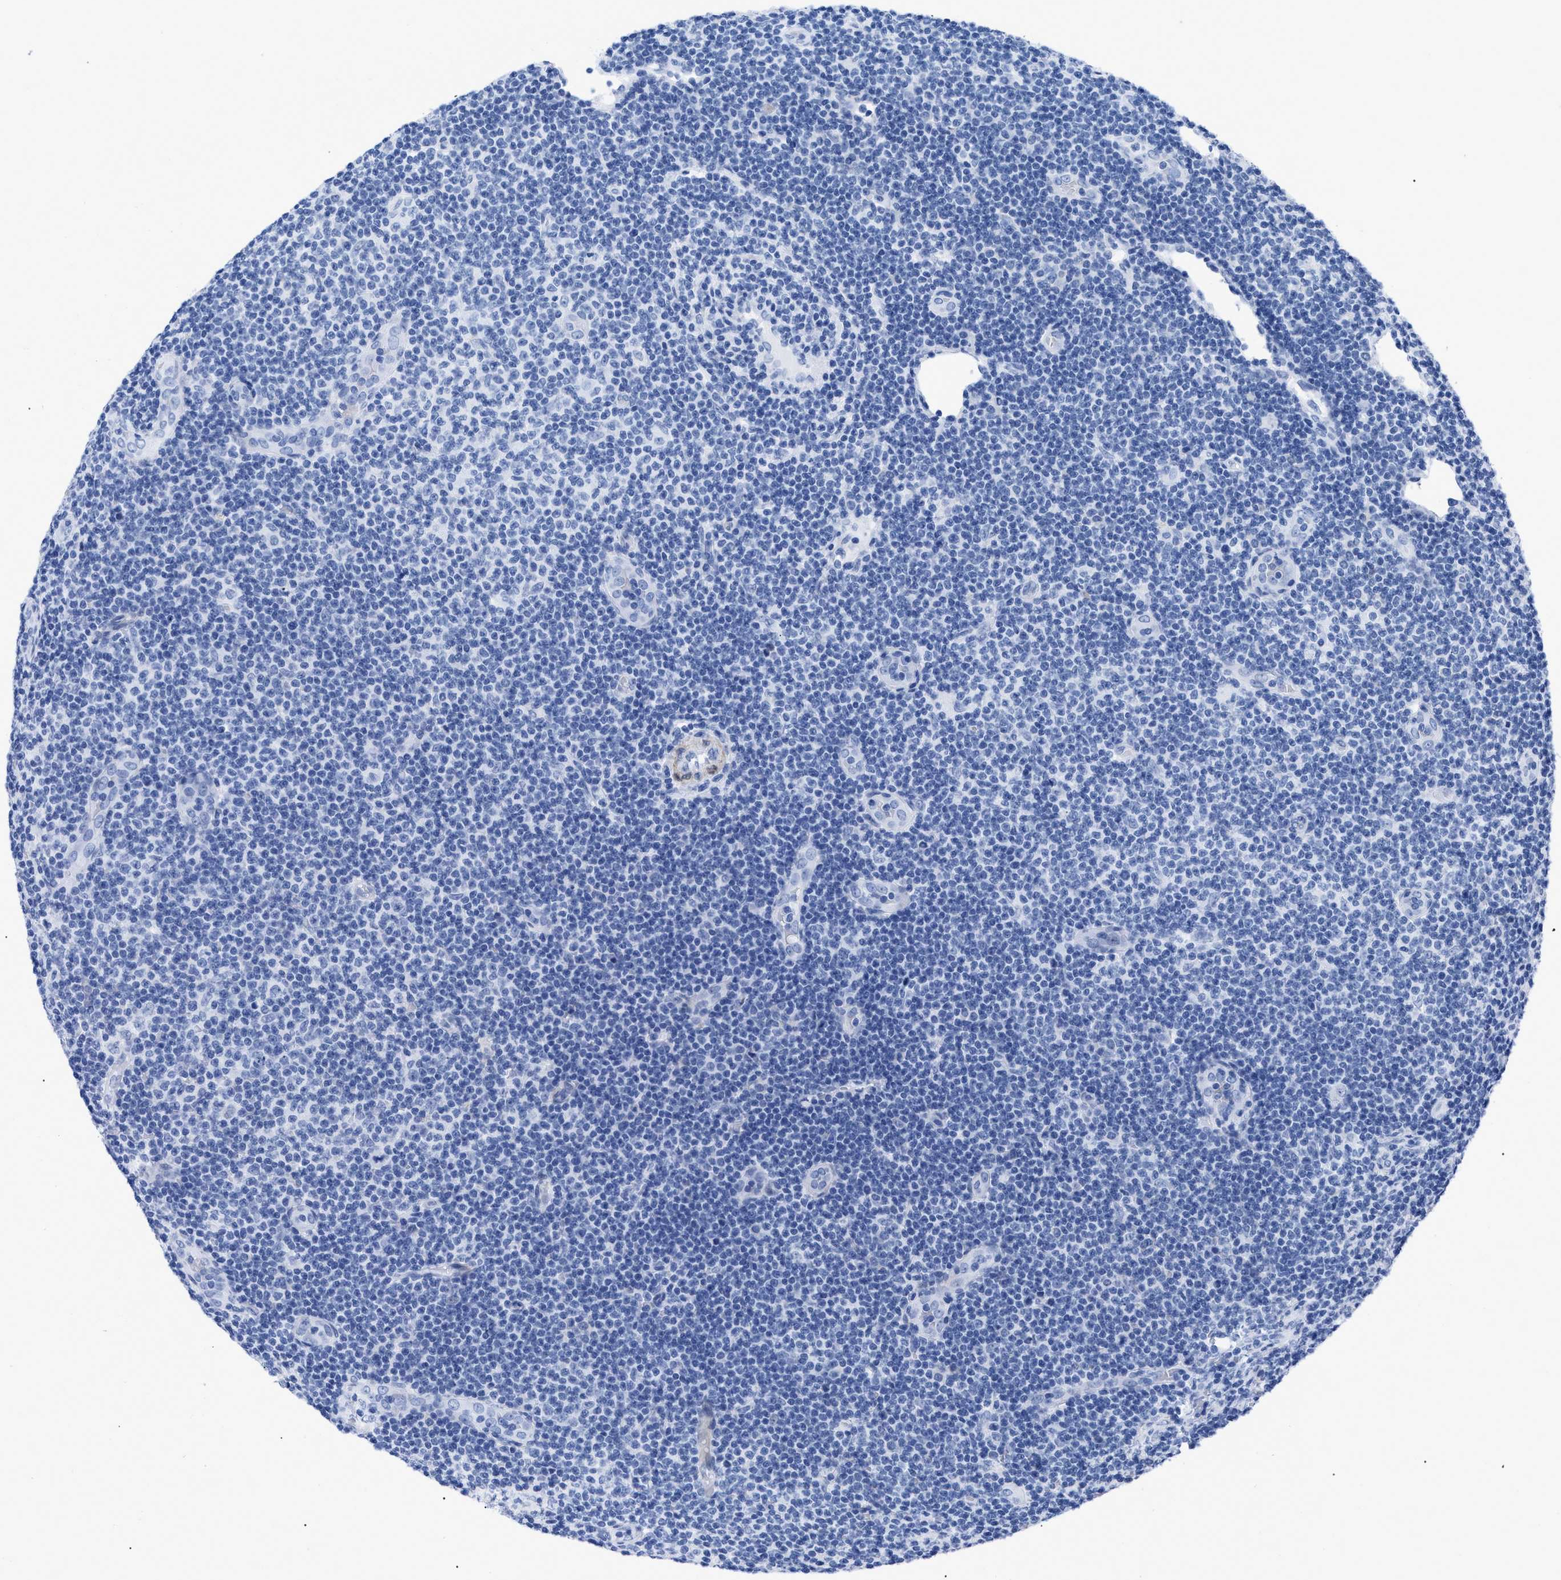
{"staining": {"intensity": "negative", "quantity": "none", "location": "none"}, "tissue": "lymphoma", "cell_type": "Tumor cells", "image_type": "cancer", "snomed": [{"axis": "morphology", "description": "Malignant lymphoma, non-Hodgkin's type, Low grade"}, {"axis": "topography", "description": "Lymph node"}], "caption": "Tumor cells are negative for protein expression in human lymphoma.", "gene": "DUSP26", "patient": {"sex": "male", "age": 83}}